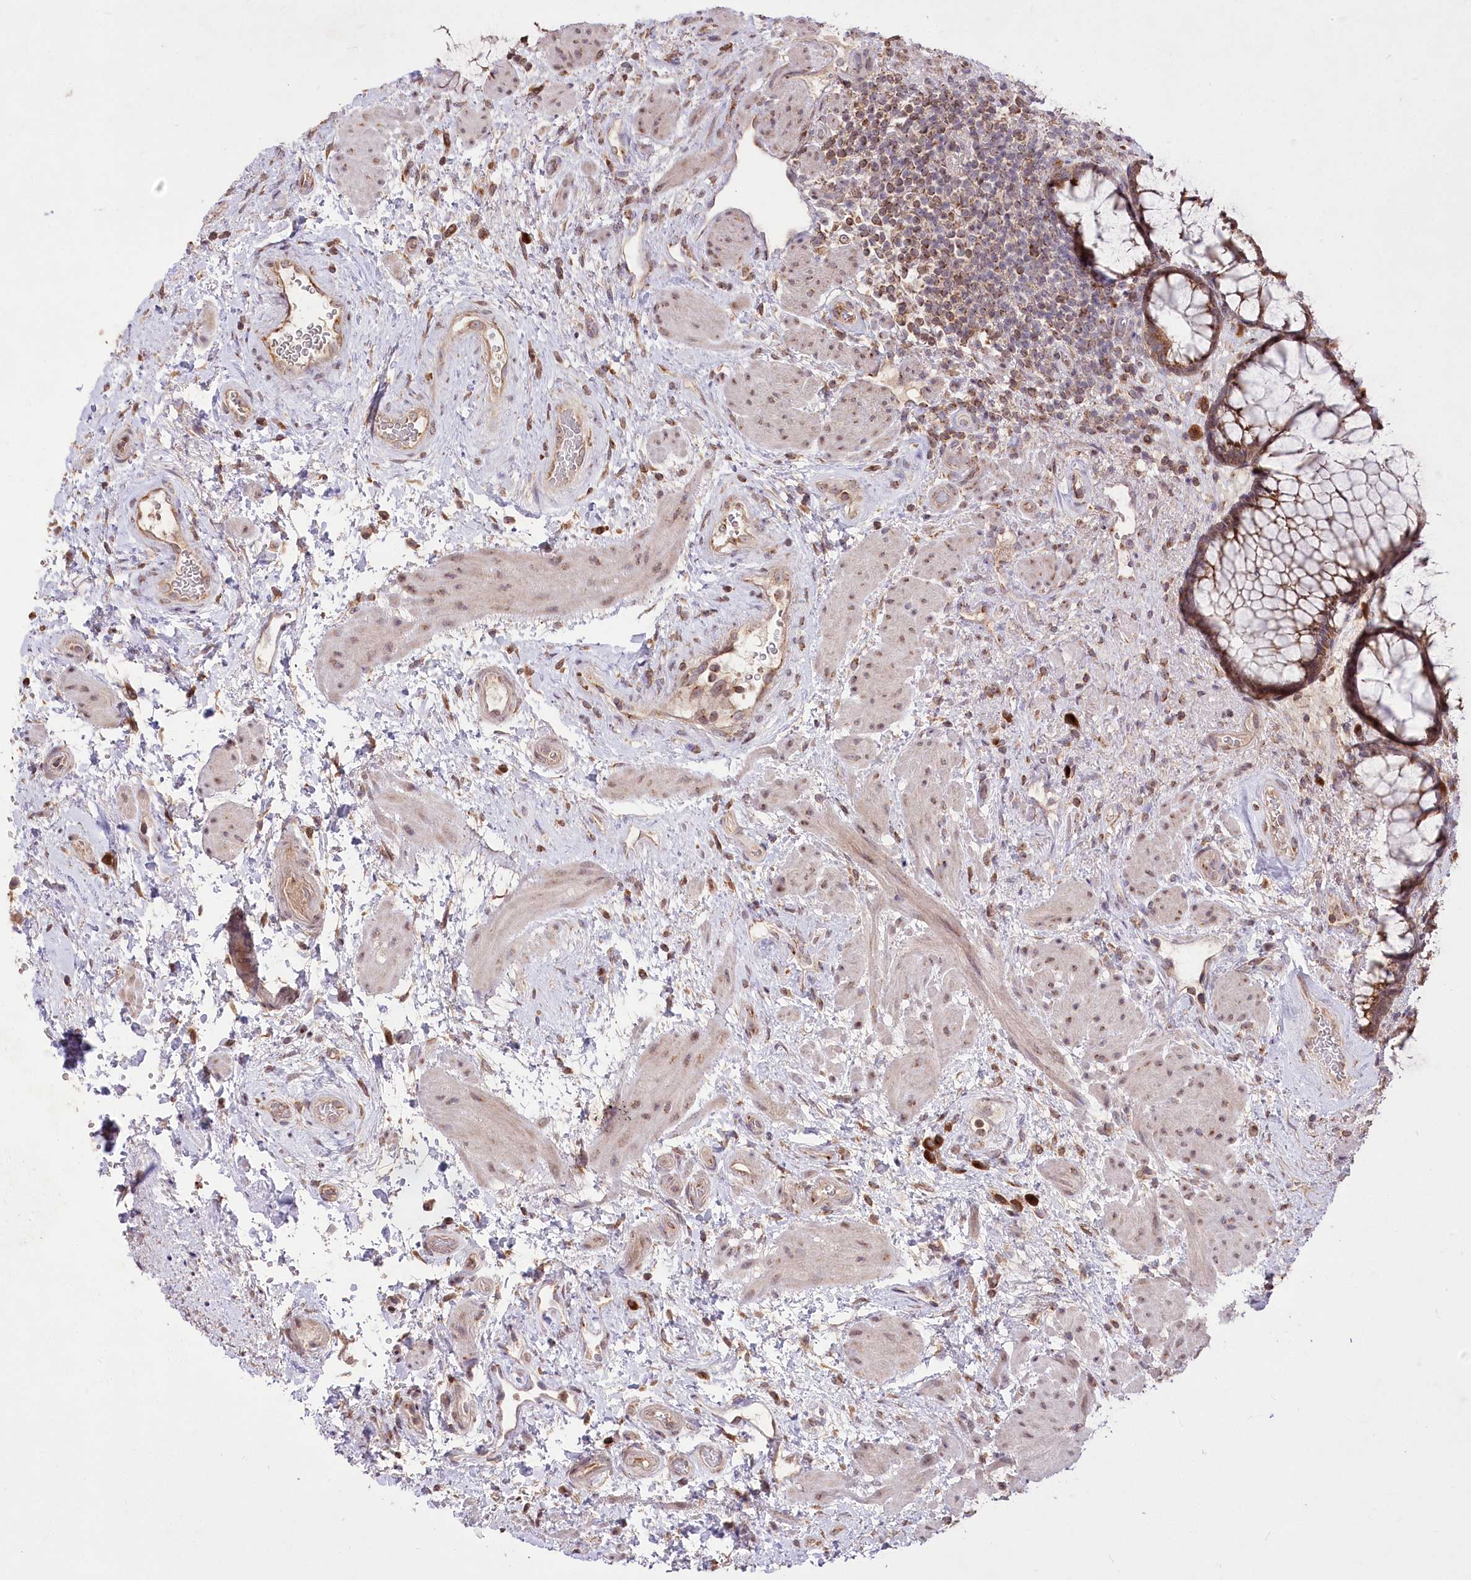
{"staining": {"intensity": "moderate", "quantity": ">75%", "location": "cytoplasmic/membranous"}, "tissue": "rectum", "cell_type": "Glandular cells", "image_type": "normal", "snomed": [{"axis": "morphology", "description": "Normal tissue, NOS"}, {"axis": "topography", "description": "Rectum"}], "caption": "Glandular cells reveal moderate cytoplasmic/membranous positivity in approximately >75% of cells in normal rectum.", "gene": "STT3B", "patient": {"sex": "male", "age": 51}}